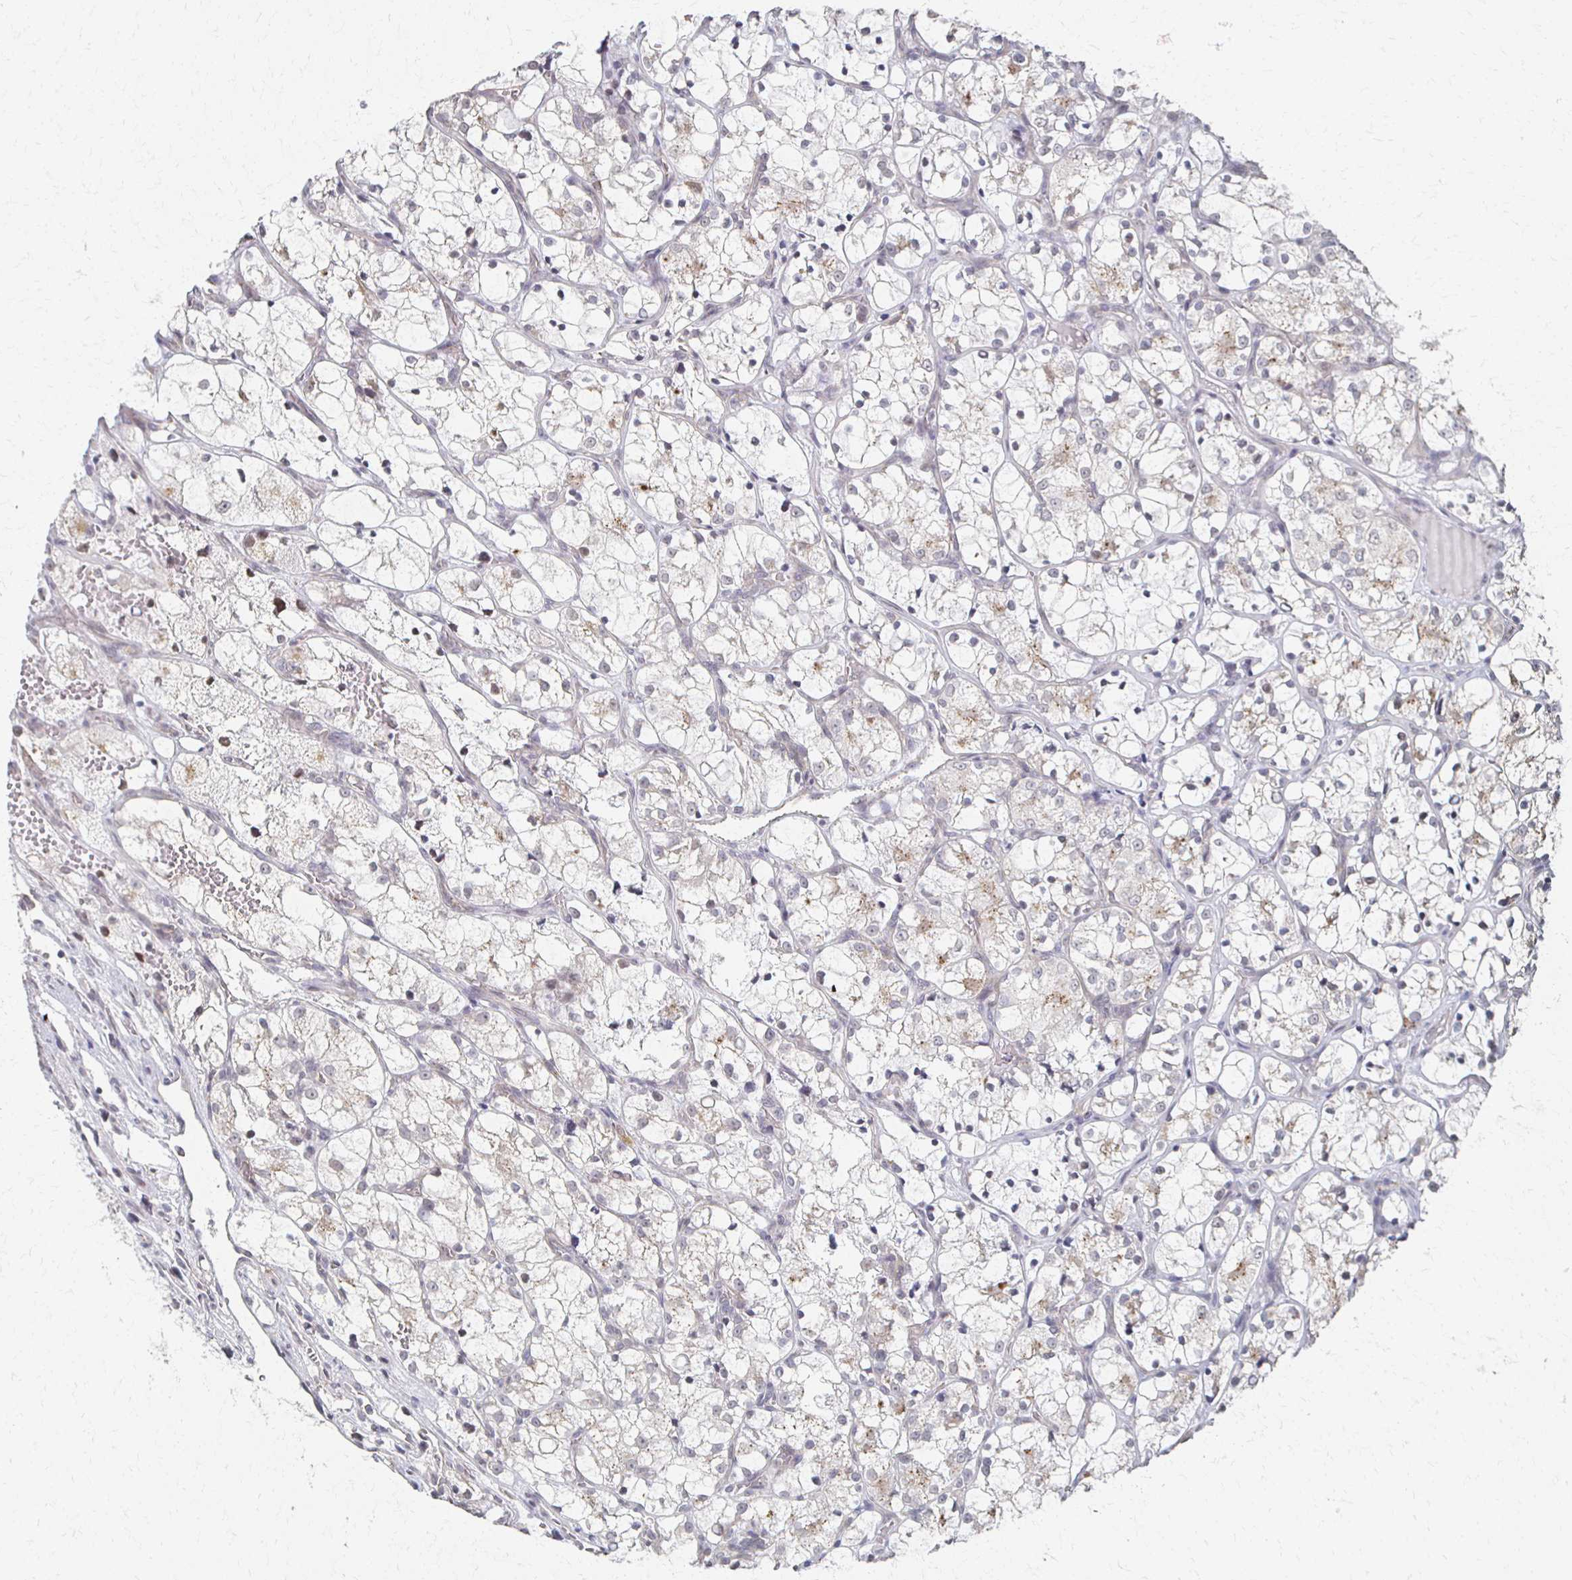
{"staining": {"intensity": "negative", "quantity": "none", "location": "none"}, "tissue": "renal cancer", "cell_type": "Tumor cells", "image_type": "cancer", "snomed": [{"axis": "morphology", "description": "Adenocarcinoma, NOS"}, {"axis": "topography", "description": "Kidney"}], "caption": "The micrograph shows no staining of tumor cells in renal cancer. Nuclei are stained in blue.", "gene": "DAB1", "patient": {"sex": "female", "age": 69}}